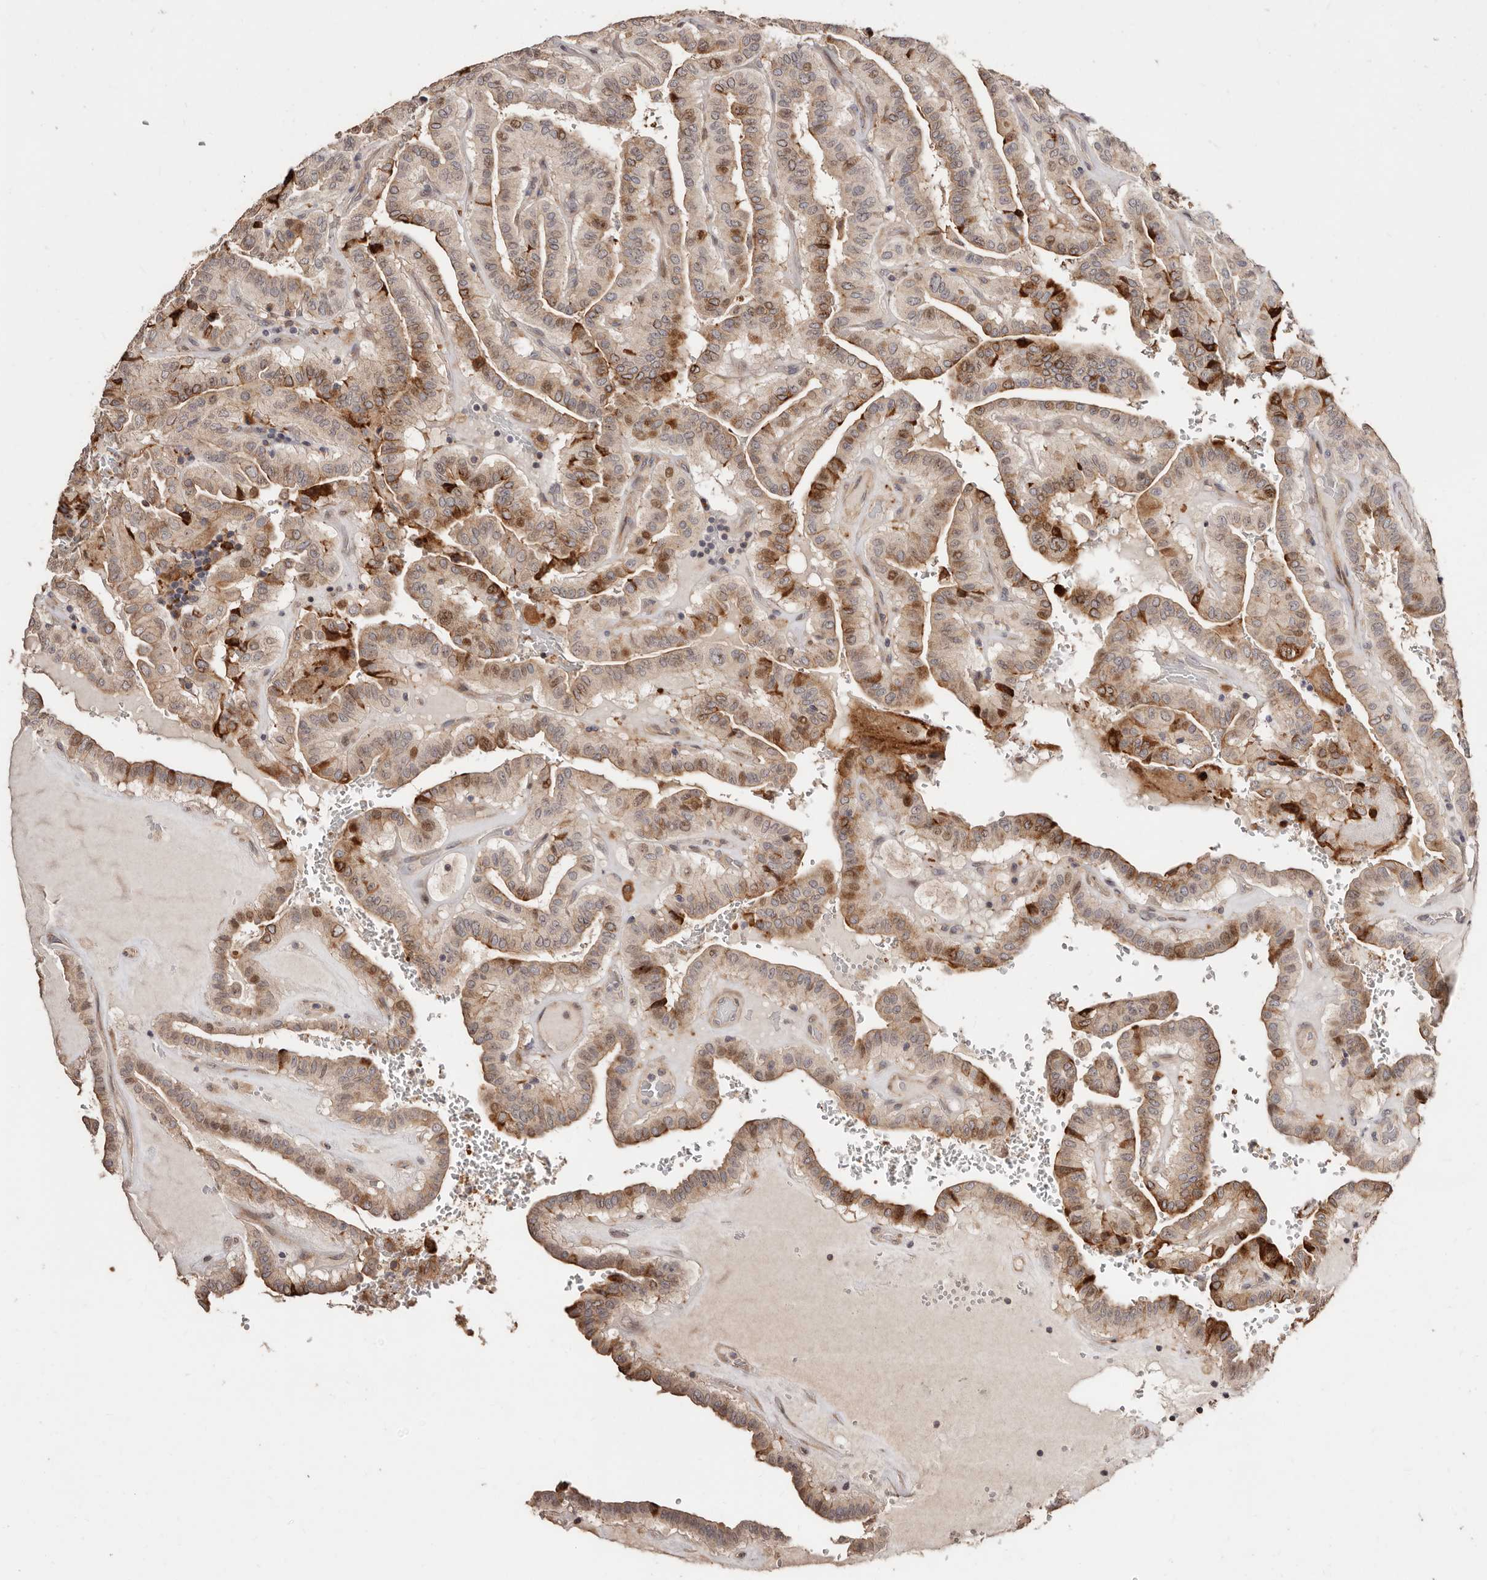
{"staining": {"intensity": "moderate", "quantity": "<25%", "location": "cytoplasmic/membranous,nuclear"}, "tissue": "thyroid cancer", "cell_type": "Tumor cells", "image_type": "cancer", "snomed": [{"axis": "morphology", "description": "Papillary adenocarcinoma, NOS"}, {"axis": "topography", "description": "Thyroid gland"}], "caption": "A low amount of moderate cytoplasmic/membranous and nuclear positivity is appreciated in approximately <25% of tumor cells in thyroid papillary adenocarcinoma tissue. The staining is performed using DAB (3,3'-diaminobenzidine) brown chromogen to label protein expression. The nuclei are counter-stained blue using hematoxylin.", "gene": "APOL6", "patient": {"sex": "male", "age": 77}}